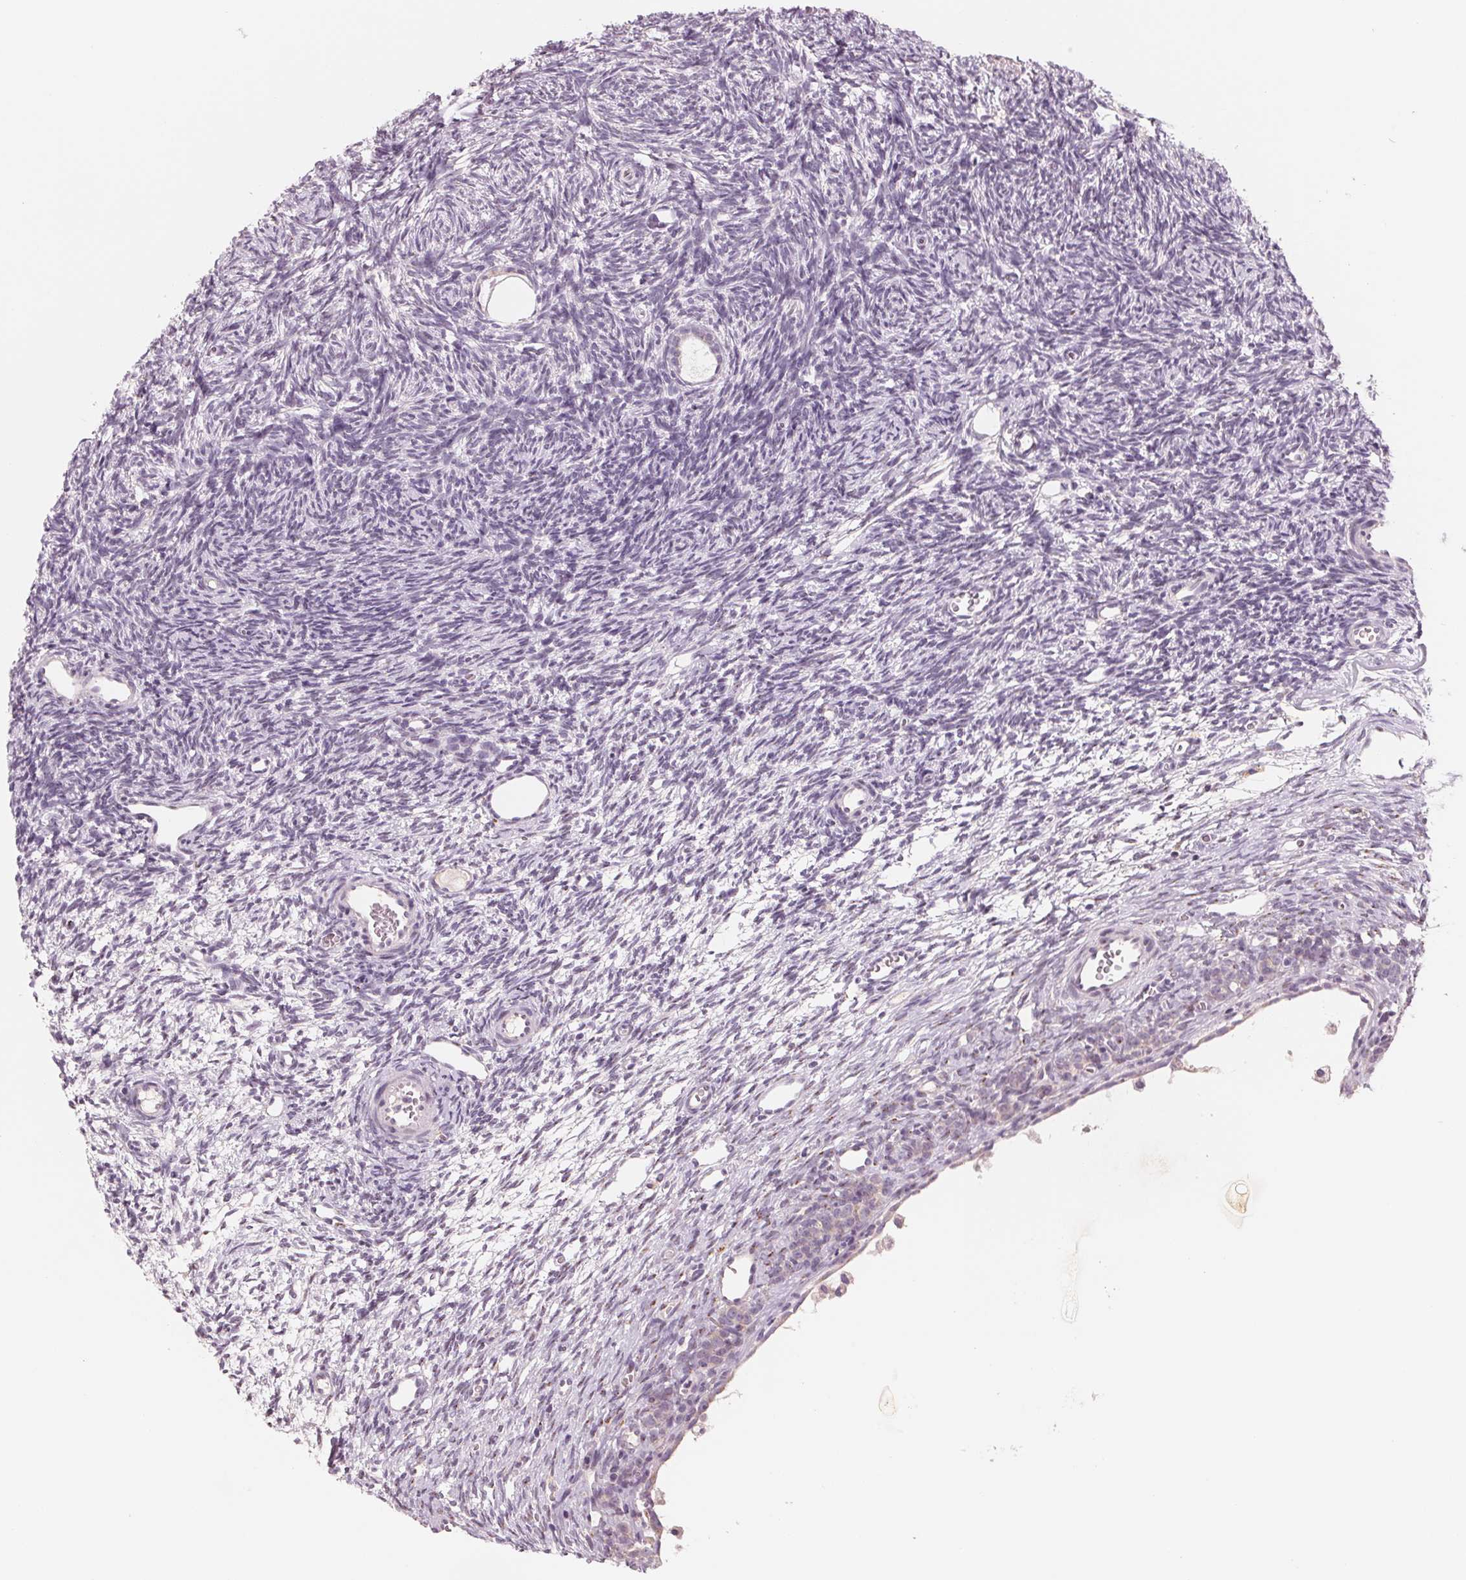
{"staining": {"intensity": "negative", "quantity": "none", "location": "none"}, "tissue": "ovary", "cell_type": "Follicle cells", "image_type": "normal", "snomed": [{"axis": "morphology", "description": "Normal tissue, NOS"}, {"axis": "topography", "description": "Ovary"}], "caption": "The image reveals no significant expression in follicle cells of ovary. (DAB (3,3'-diaminobenzidine) immunohistochemistry with hematoxylin counter stain).", "gene": "IL9R", "patient": {"sex": "female", "age": 34}}